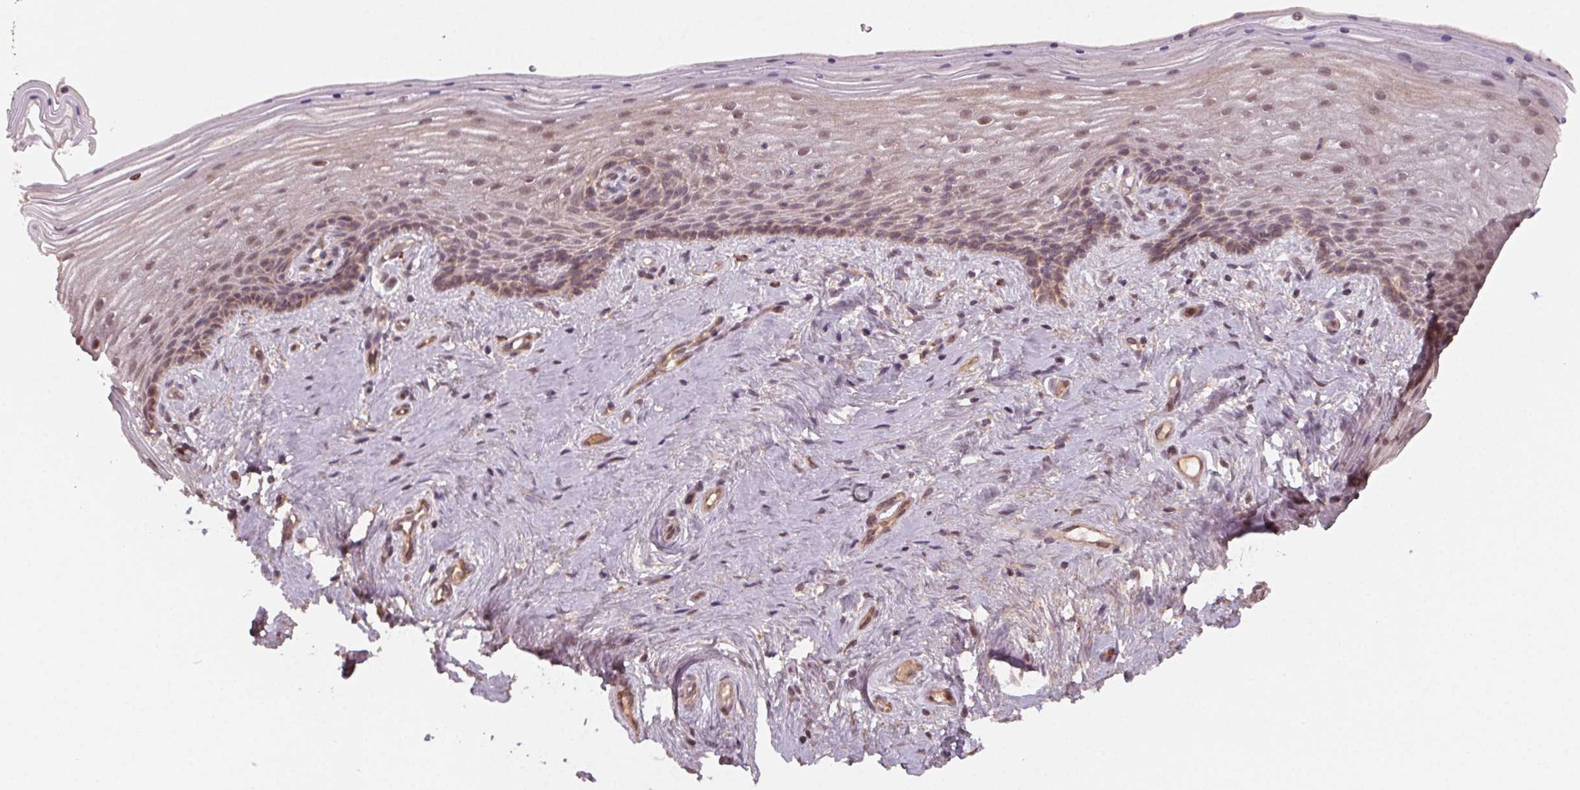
{"staining": {"intensity": "weak", "quantity": "25%-75%", "location": "cytoplasmic/membranous"}, "tissue": "vagina", "cell_type": "Squamous epithelial cells", "image_type": "normal", "snomed": [{"axis": "morphology", "description": "Normal tissue, NOS"}, {"axis": "topography", "description": "Vagina"}], "caption": "About 25%-75% of squamous epithelial cells in normal vagina demonstrate weak cytoplasmic/membranous protein staining as visualized by brown immunohistochemical staining.", "gene": "WBP2", "patient": {"sex": "female", "age": 45}}